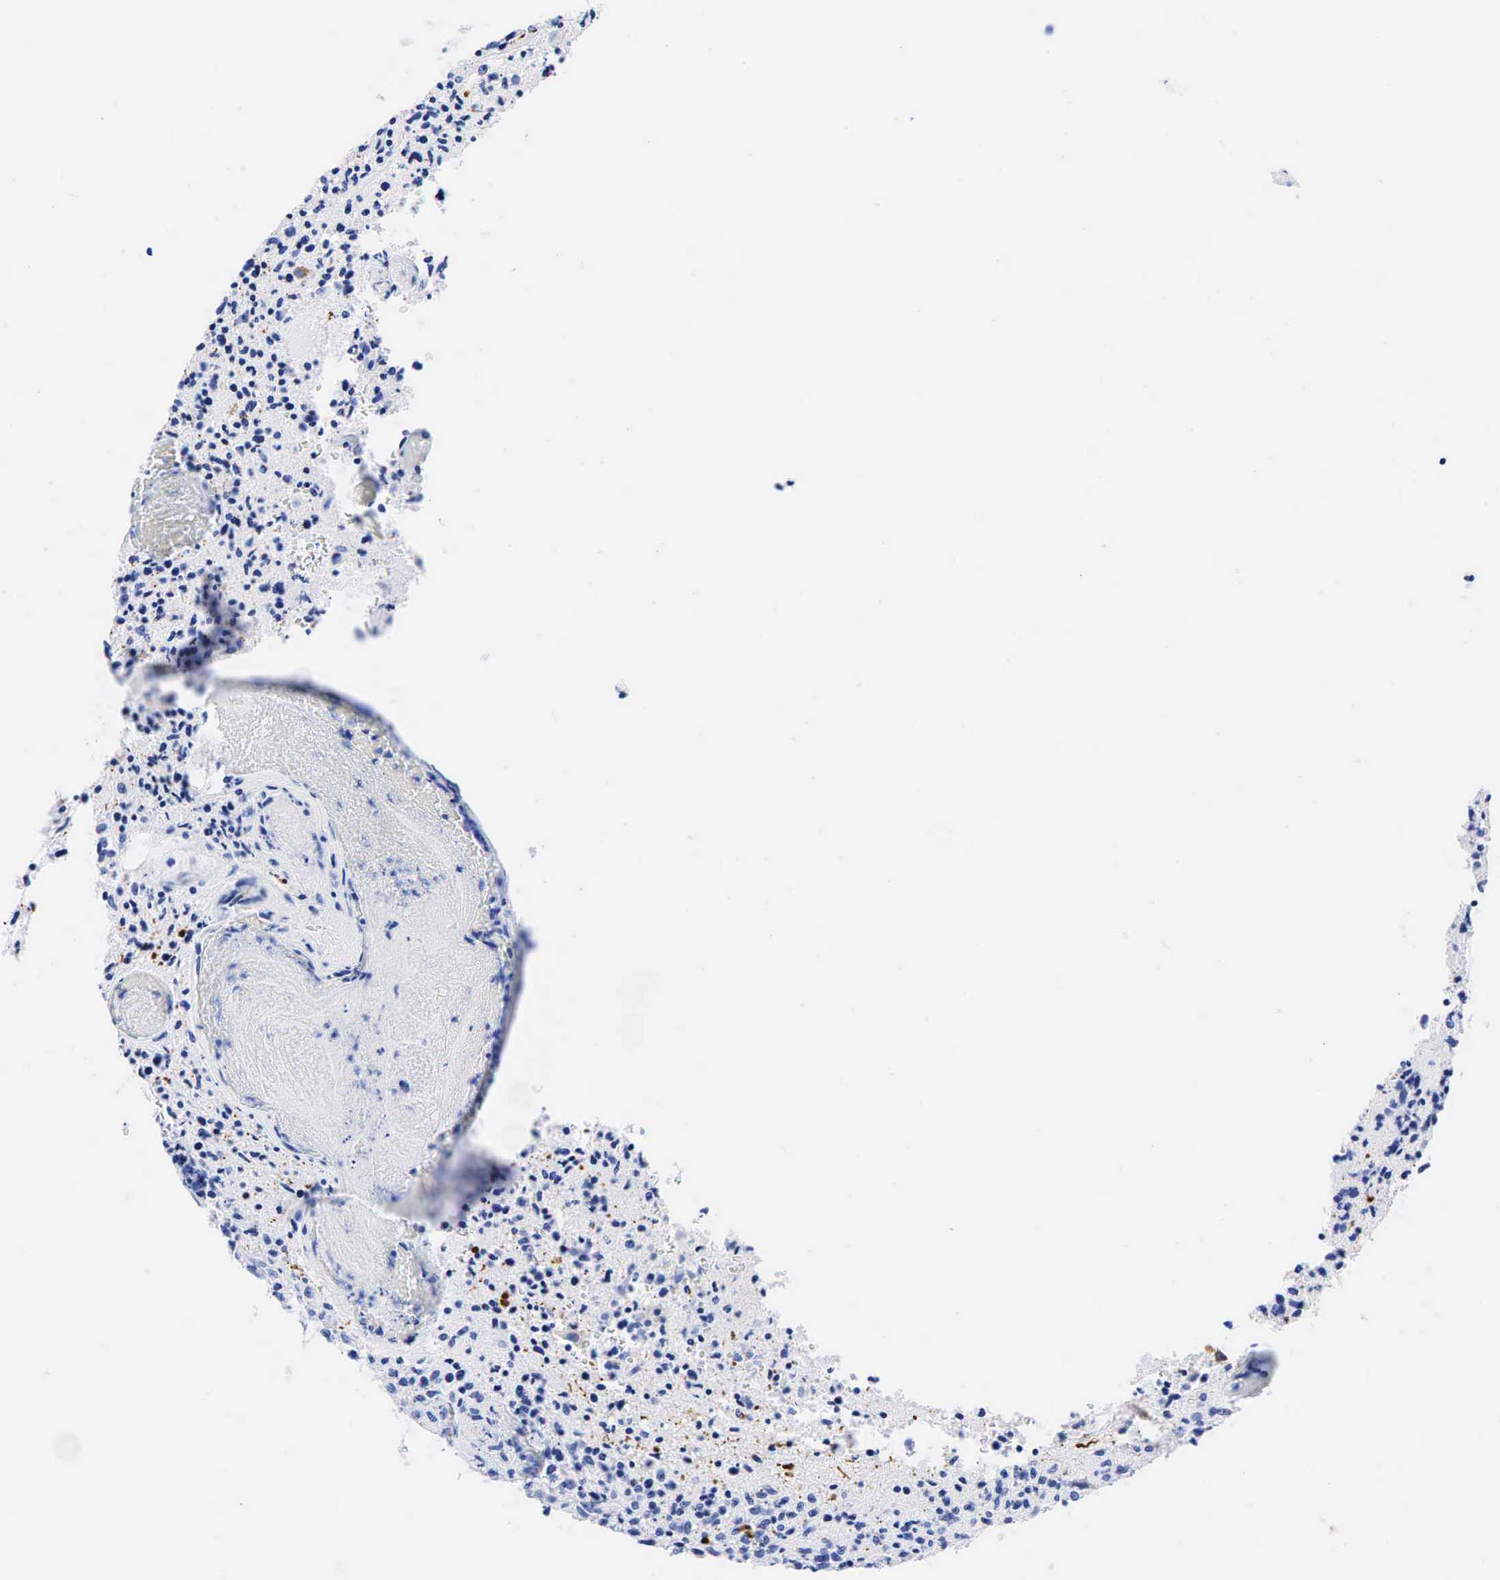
{"staining": {"intensity": "strong", "quantity": "<25%", "location": "cytoplasmic/membranous"}, "tissue": "glioma", "cell_type": "Tumor cells", "image_type": "cancer", "snomed": [{"axis": "morphology", "description": "Glioma, malignant, High grade"}, {"axis": "topography", "description": "Brain"}], "caption": "This image reveals IHC staining of high-grade glioma (malignant), with medium strong cytoplasmic/membranous staining in about <25% of tumor cells.", "gene": "CHGA", "patient": {"sex": "male", "age": 36}}